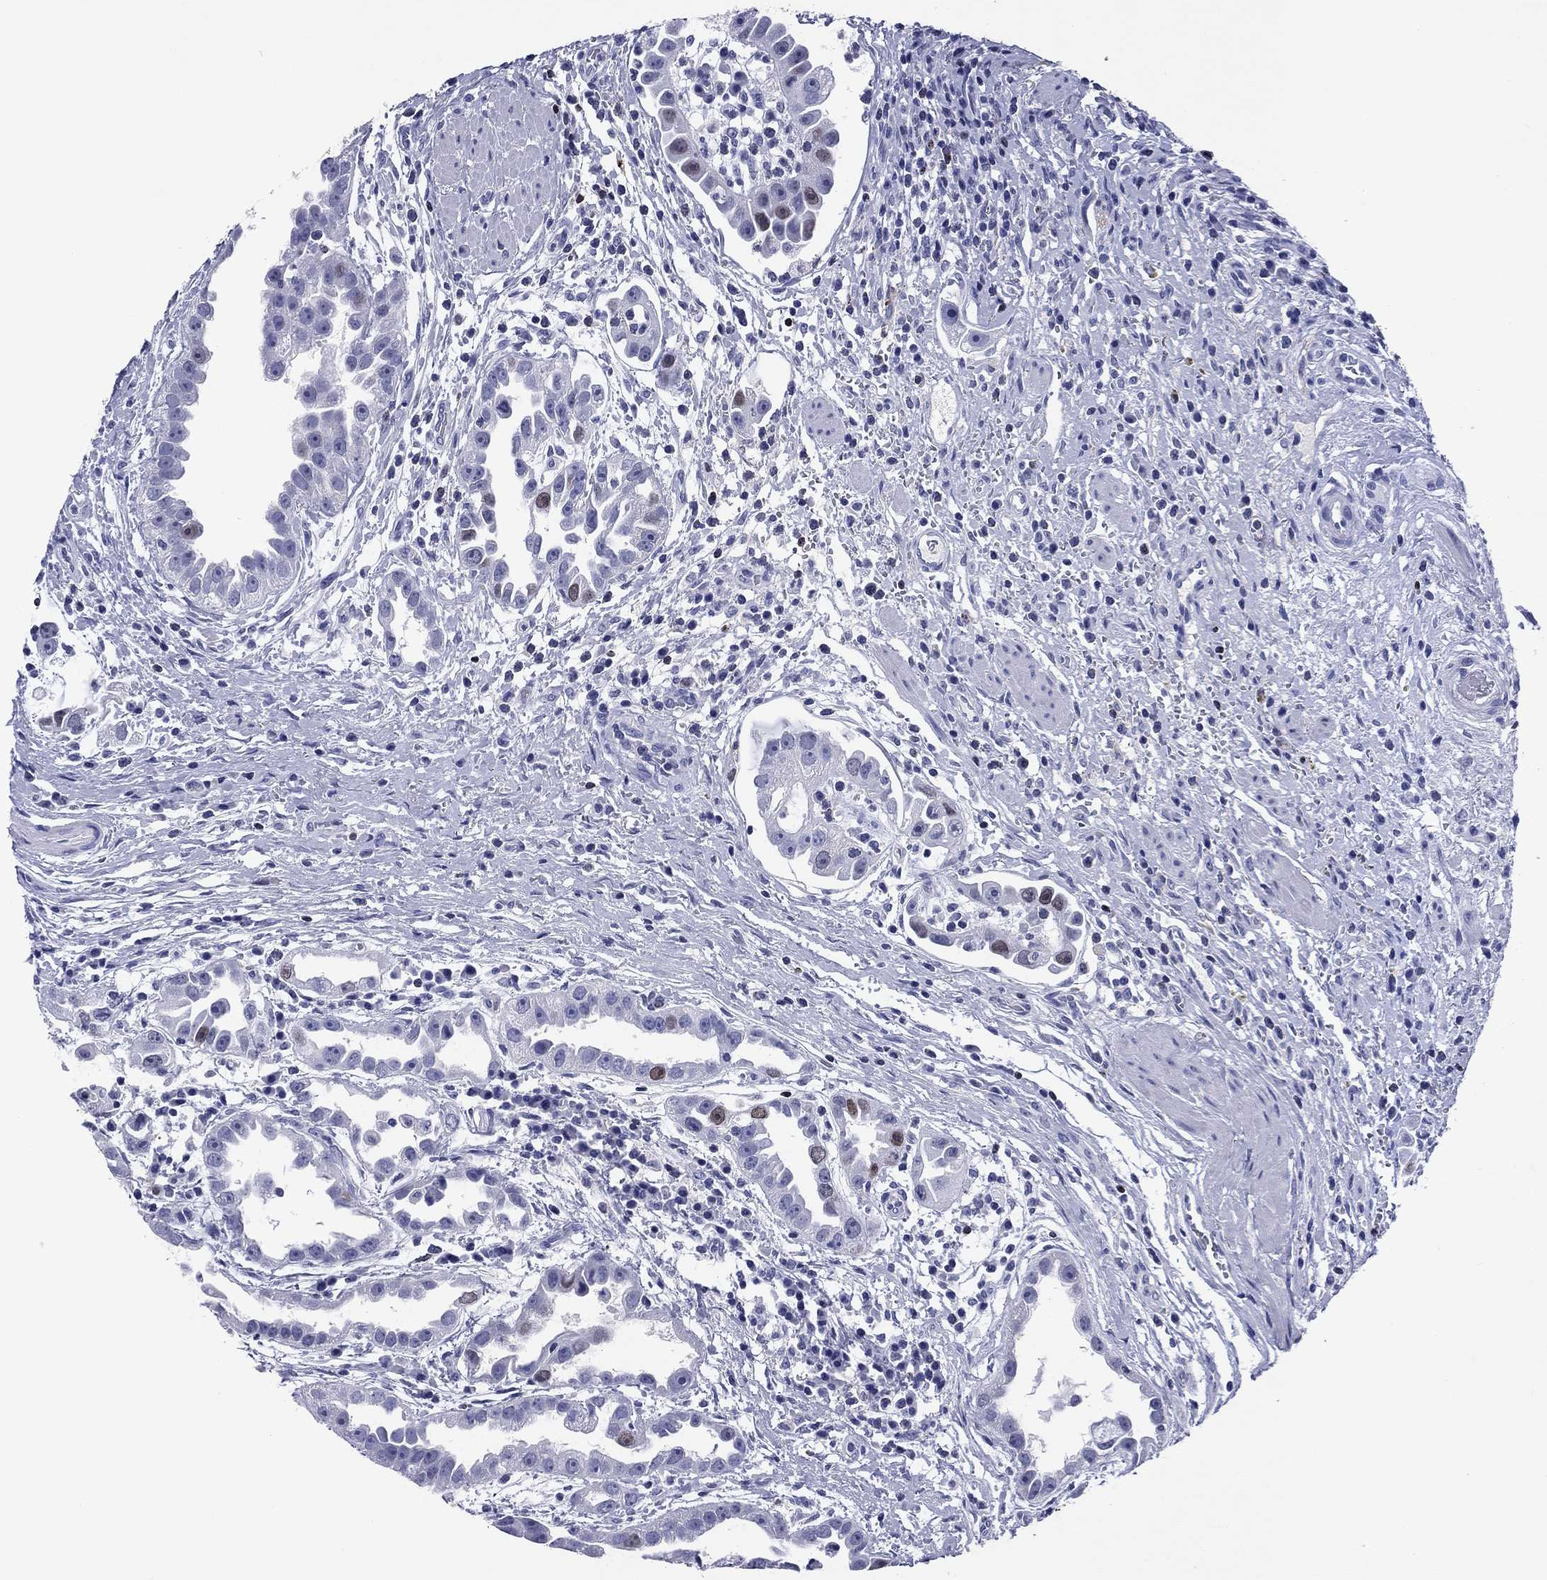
{"staining": {"intensity": "moderate", "quantity": "<25%", "location": "nuclear"}, "tissue": "urothelial cancer", "cell_type": "Tumor cells", "image_type": "cancer", "snomed": [{"axis": "morphology", "description": "Urothelial carcinoma, High grade"}, {"axis": "topography", "description": "Urinary bladder"}], "caption": "Urothelial carcinoma (high-grade) stained with a protein marker exhibits moderate staining in tumor cells.", "gene": "GZMK", "patient": {"sex": "female", "age": 41}}